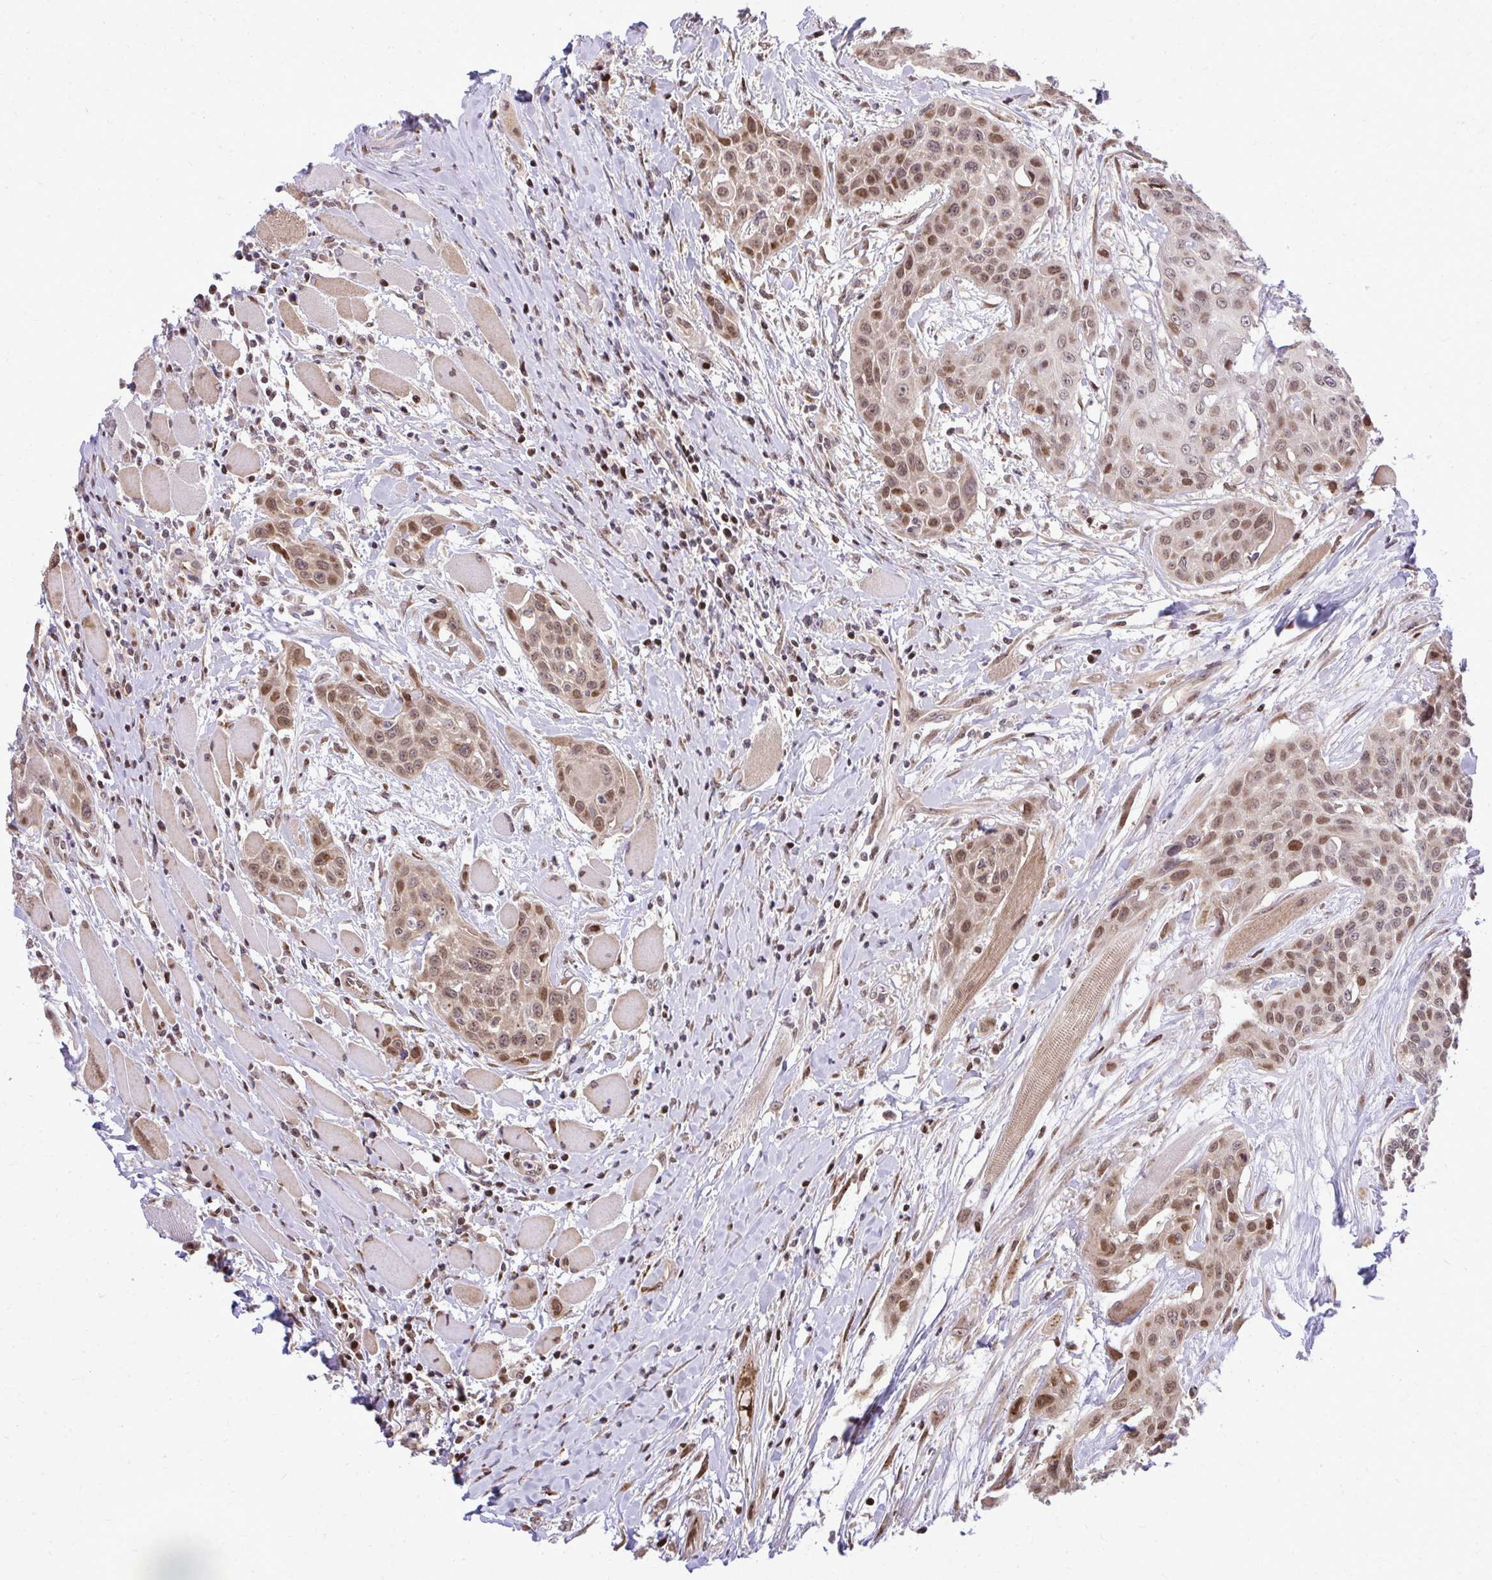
{"staining": {"intensity": "moderate", "quantity": ">75%", "location": "nuclear"}, "tissue": "head and neck cancer", "cell_type": "Tumor cells", "image_type": "cancer", "snomed": [{"axis": "morphology", "description": "Squamous cell carcinoma, NOS"}, {"axis": "topography", "description": "Head-Neck"}], "caption": "Brown immunohistochemical staining in human head and neck cancer displays moderate nuclear positivity in about >75% of tumor cells.", "gene": "PIGY", "patient": {"sex": "female", "age": 73}}